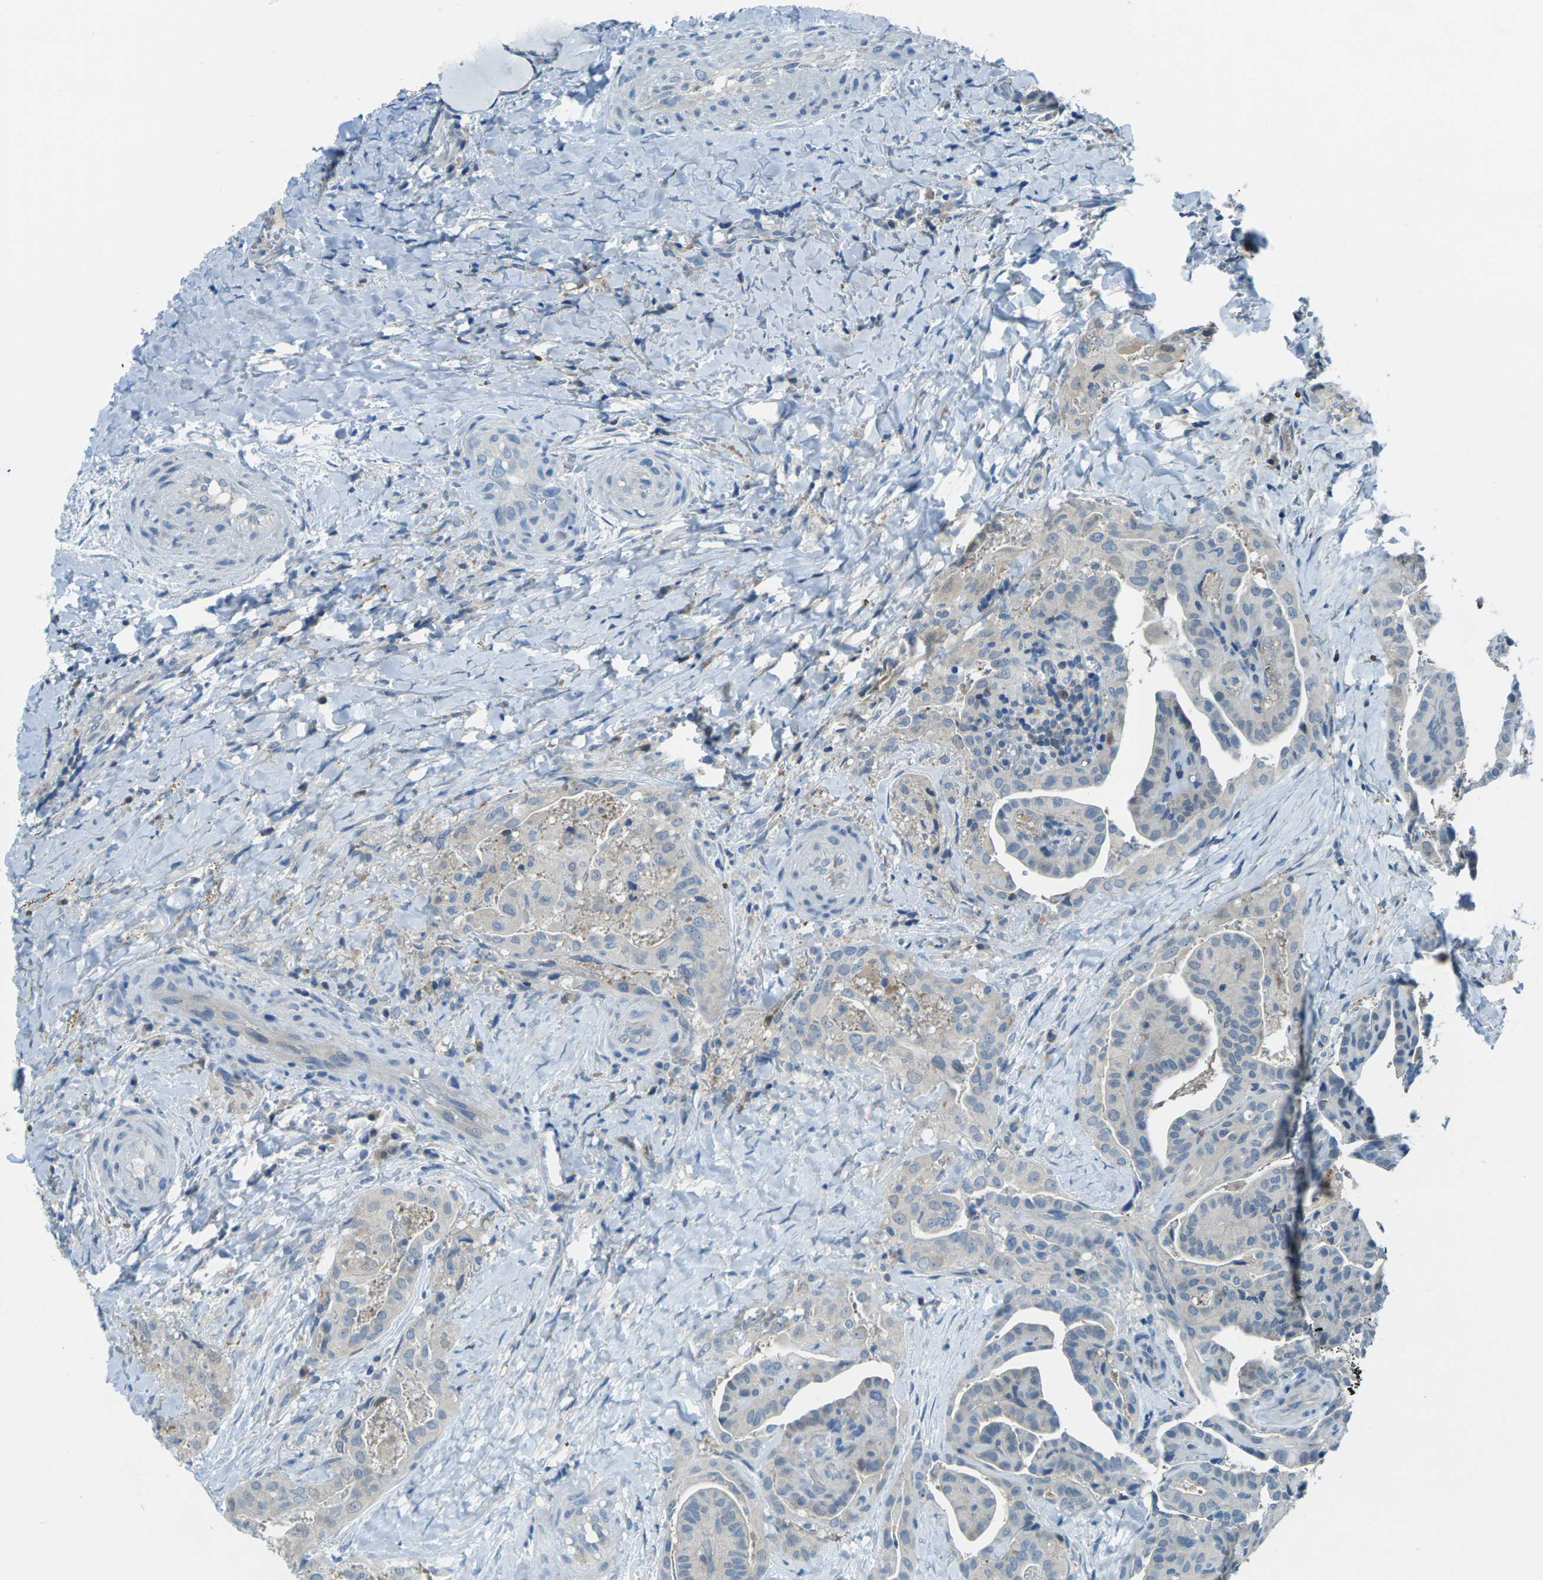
{"staining": {"intensity": "weak", "quantity": "<25%", "location": "cytoplasmic/membranous"}, "tissue": "thyroid cancer", "cell_type": "Tumor cells", "image_type": "cancer", "snomed": [{"axis": "morphology", "description": "Papillary adenocarcinoma, NOS"}, {"axis": "topography", "description": "Thyroid gland"}], "caption": "Image shows no significant protein staining in tumor cells of thyroid cancer (papillary adenocarcinoma).", "gene": "NANOS2", "patient": {"sex": "male", "age": 77}}